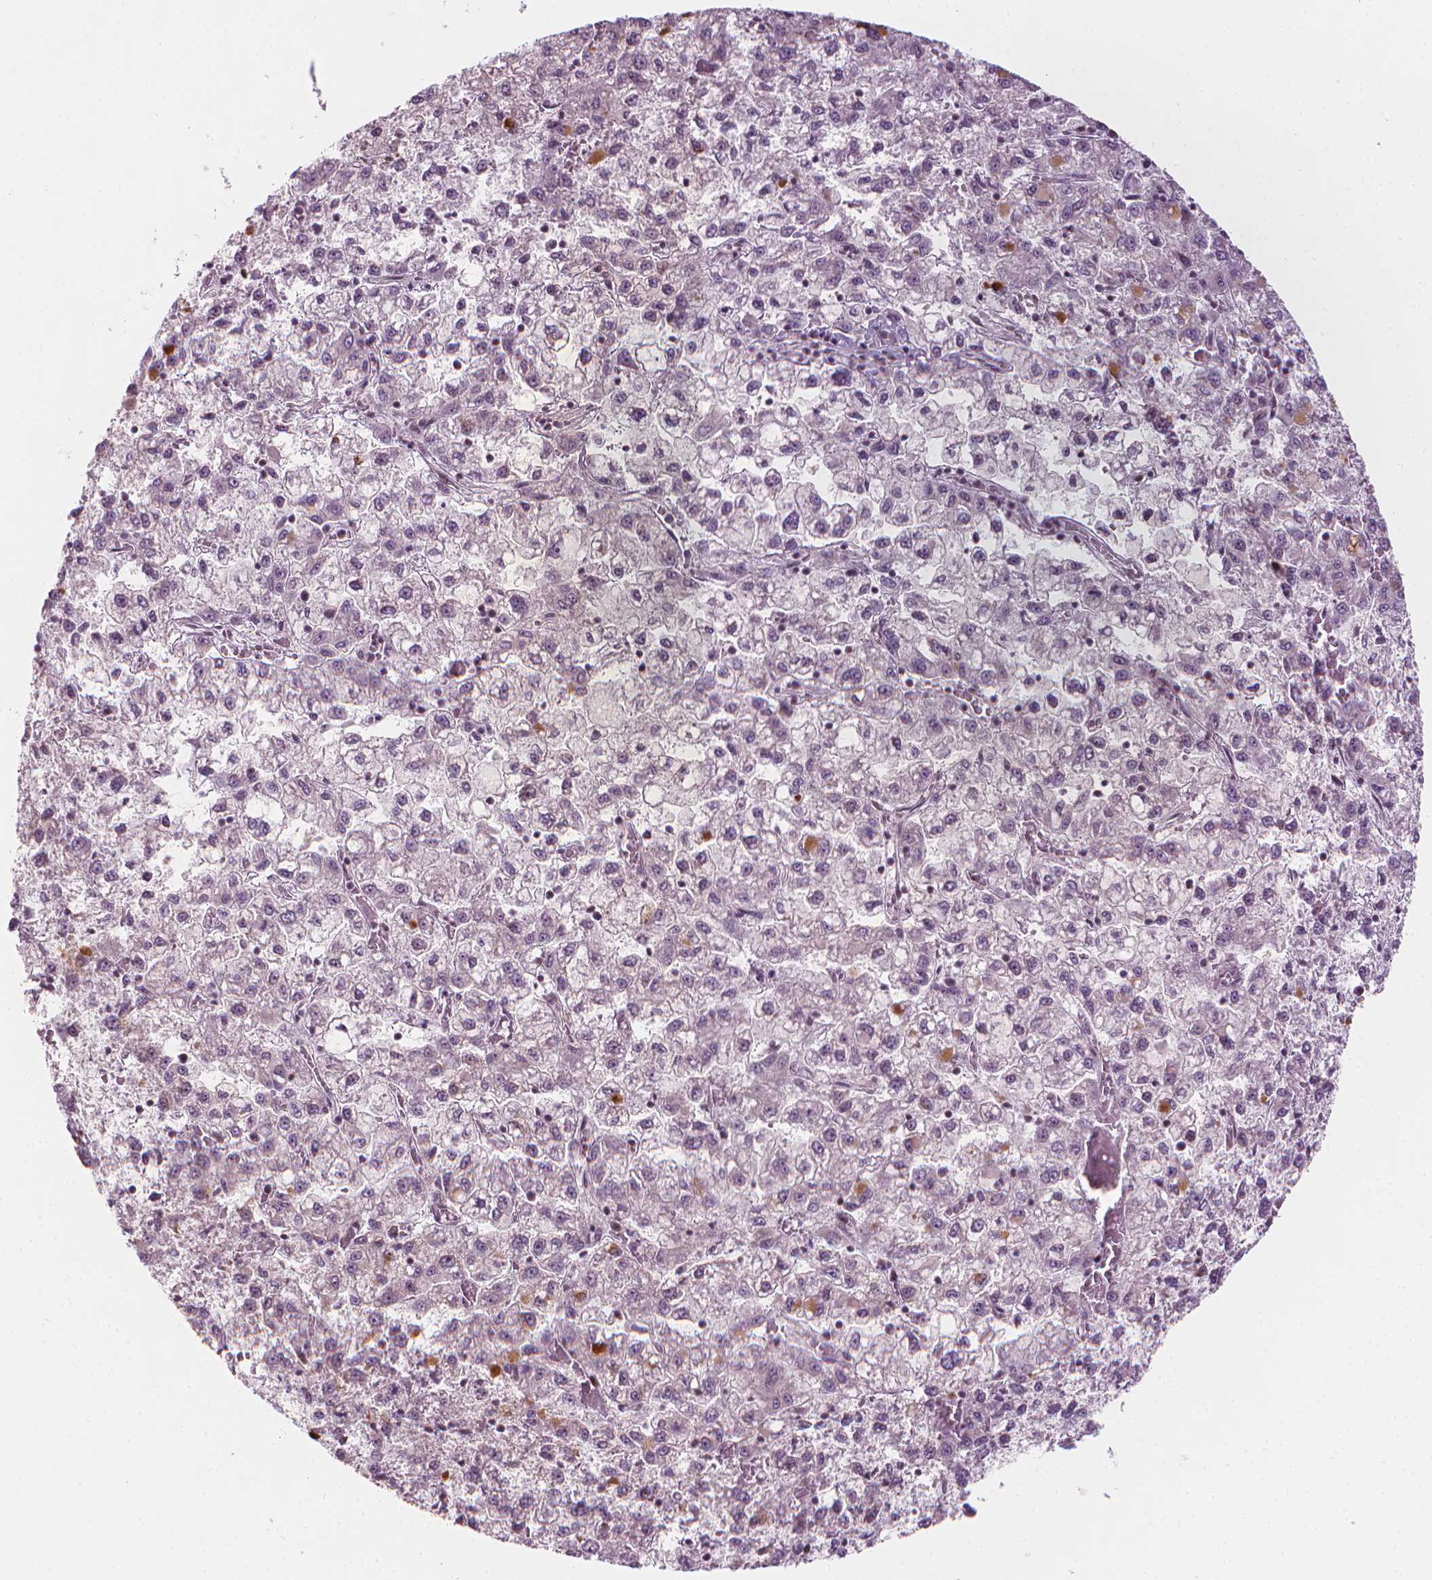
{"staining": {"intensity": "negative", "quantity": "none", "location": "none"}, "tissue": "liver cancer", "cell_type": "Tumor cells", "image_type": "cancer", "snomed": [{"axis": "morphology", "description": "Carcinoma, Hepatocellular, NOS"}, {"axis": "topography", "description": "Liver"}], "caption": "A photomicrograph of human liver hepatocellular carcinoma is negative for staining in tumor cells.", "gene": "ELF2", "patient": {"sex": "male", "age": 40}}